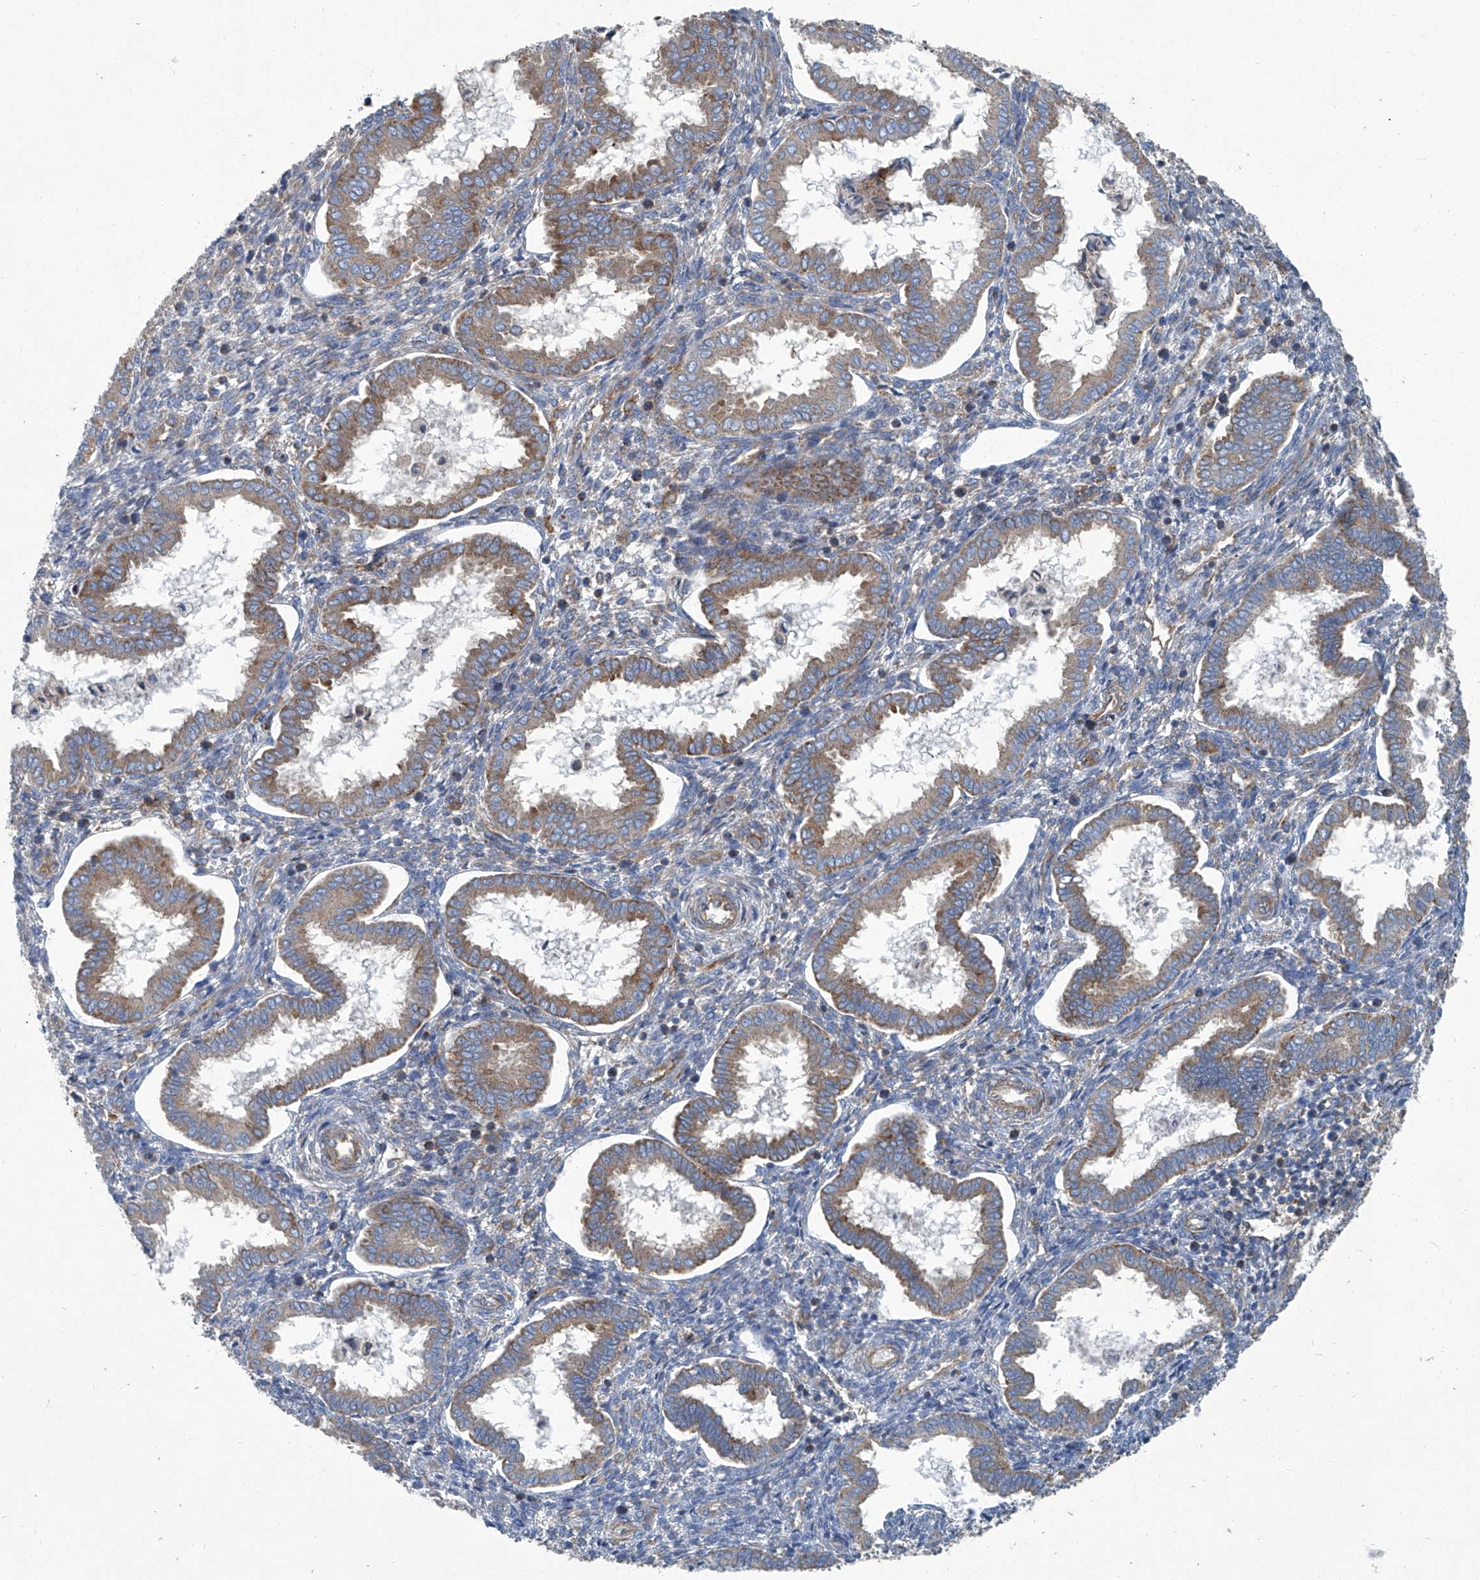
{"staining": {"intensity": "weak", "quantity": "<25%", "location": "cytoplasmic/membranous"}, "tissue": "endometrium", "cell_type": "Cells in endometrial stroma", "image_type": "normal", "snomed": [{"axis": "morphology", "description": "Normal tissue, NOS"}, {"axis": "topography", "description": "Endometrium"}], "caption": "A high-resolution micrograph shows immunohistochemistry staining of normal endometrium, which demonstrates no significant positivity in cells in endometrial stroma. (Immunohistochemistry, brightfield microscopy, high magnification).", "gene": "PIGH", "patient": {"sex": "female", "age": 24}}